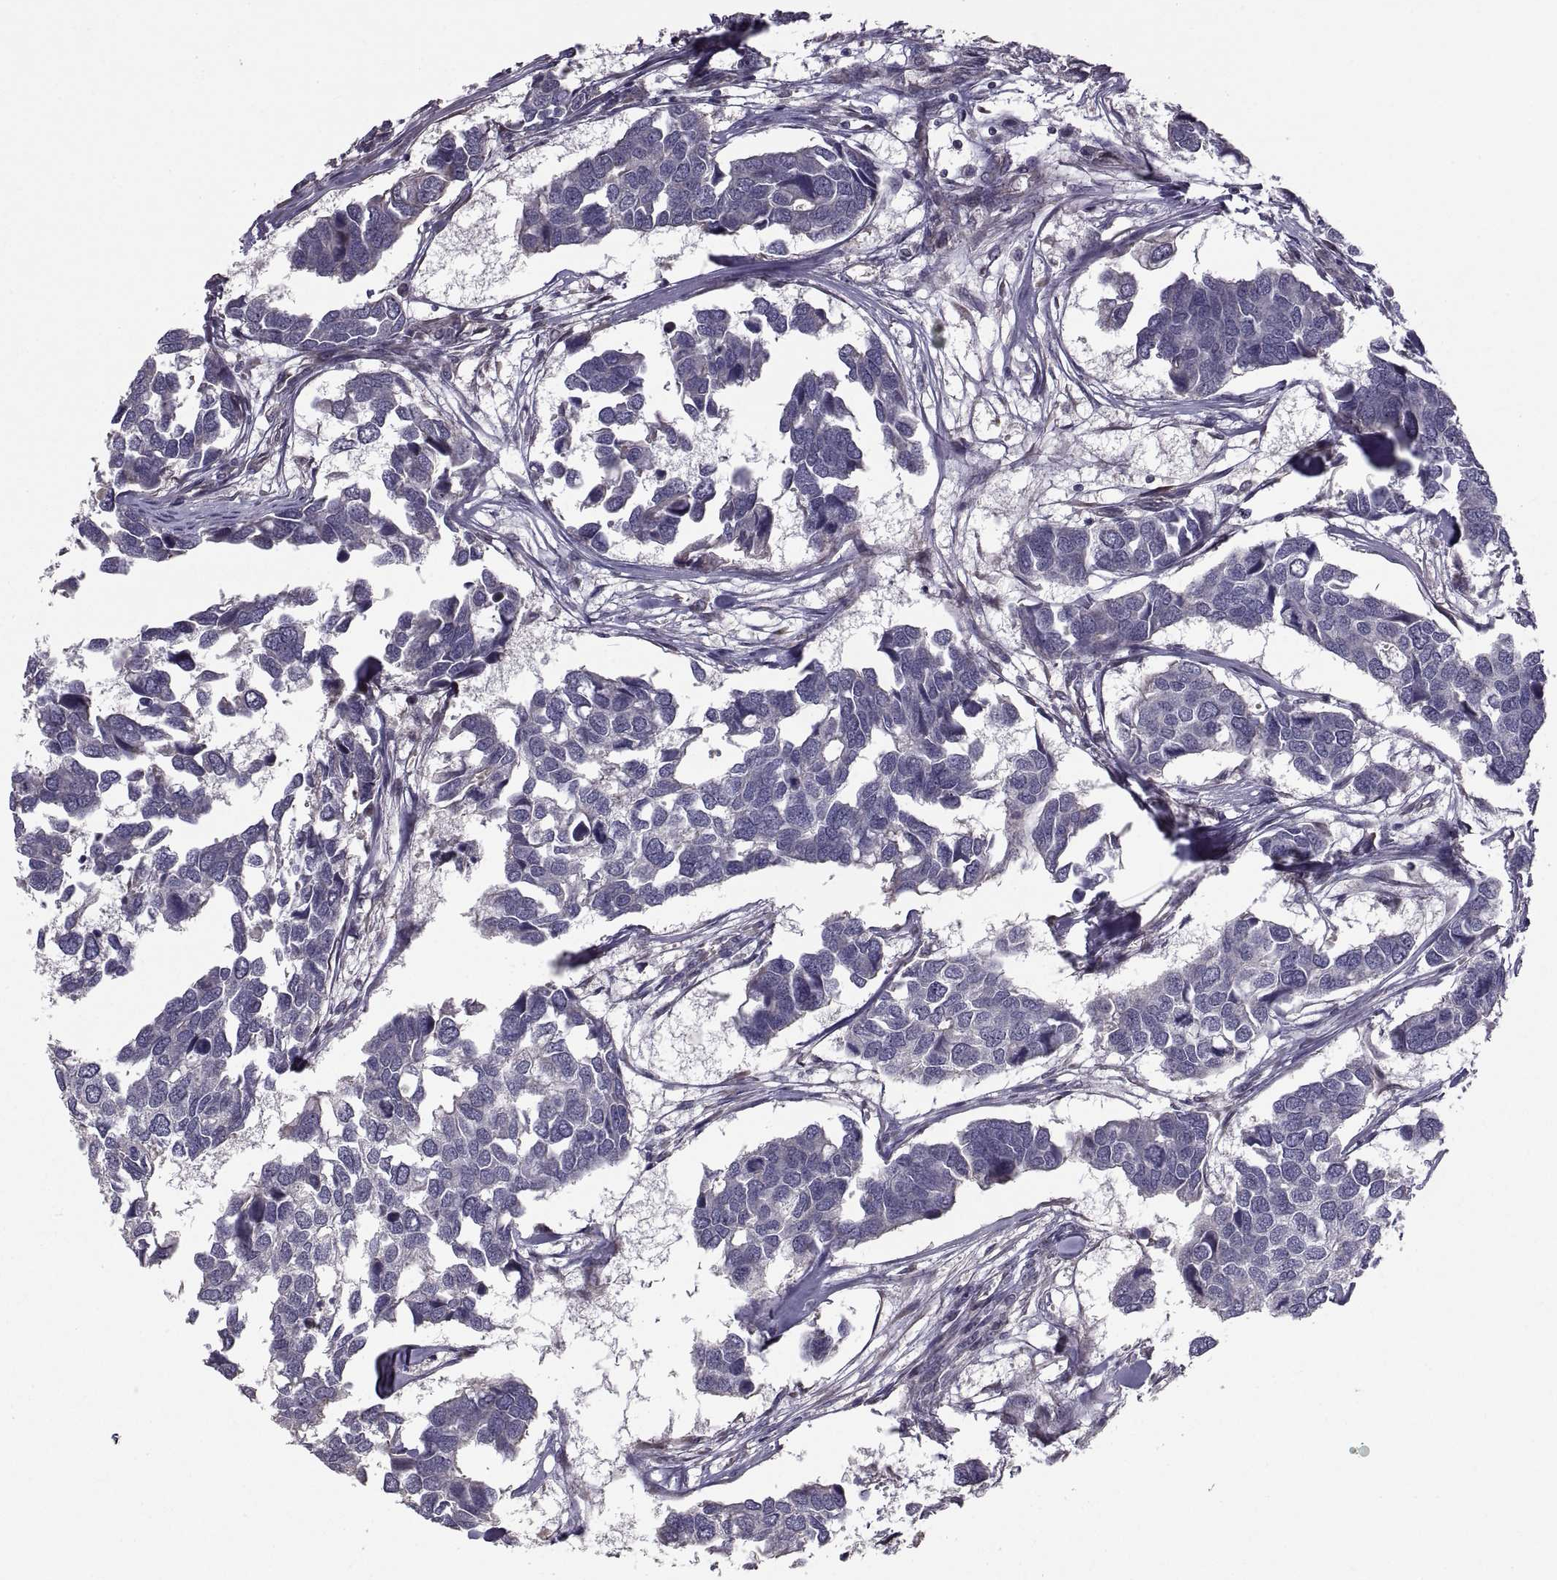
{"staining": {"intensity": "negative", "quantity": "none", "location": "none"}, "tissue": "breast cancer", "cell_type": "Tumor cells", "image_type": "cancer", "snomed": [{"axis": "morphology", "description": "Duct carcinoma"}, {"axis": "topography", "description": "Breast"}], "caption": "A high-resolution micrograph shows IHC staining of breast infiltrating ductal carcinoma, which displays no significant staining in tumor cells.", "gene": "PMM2", "patient": {"sex": "female", "age": 83}}